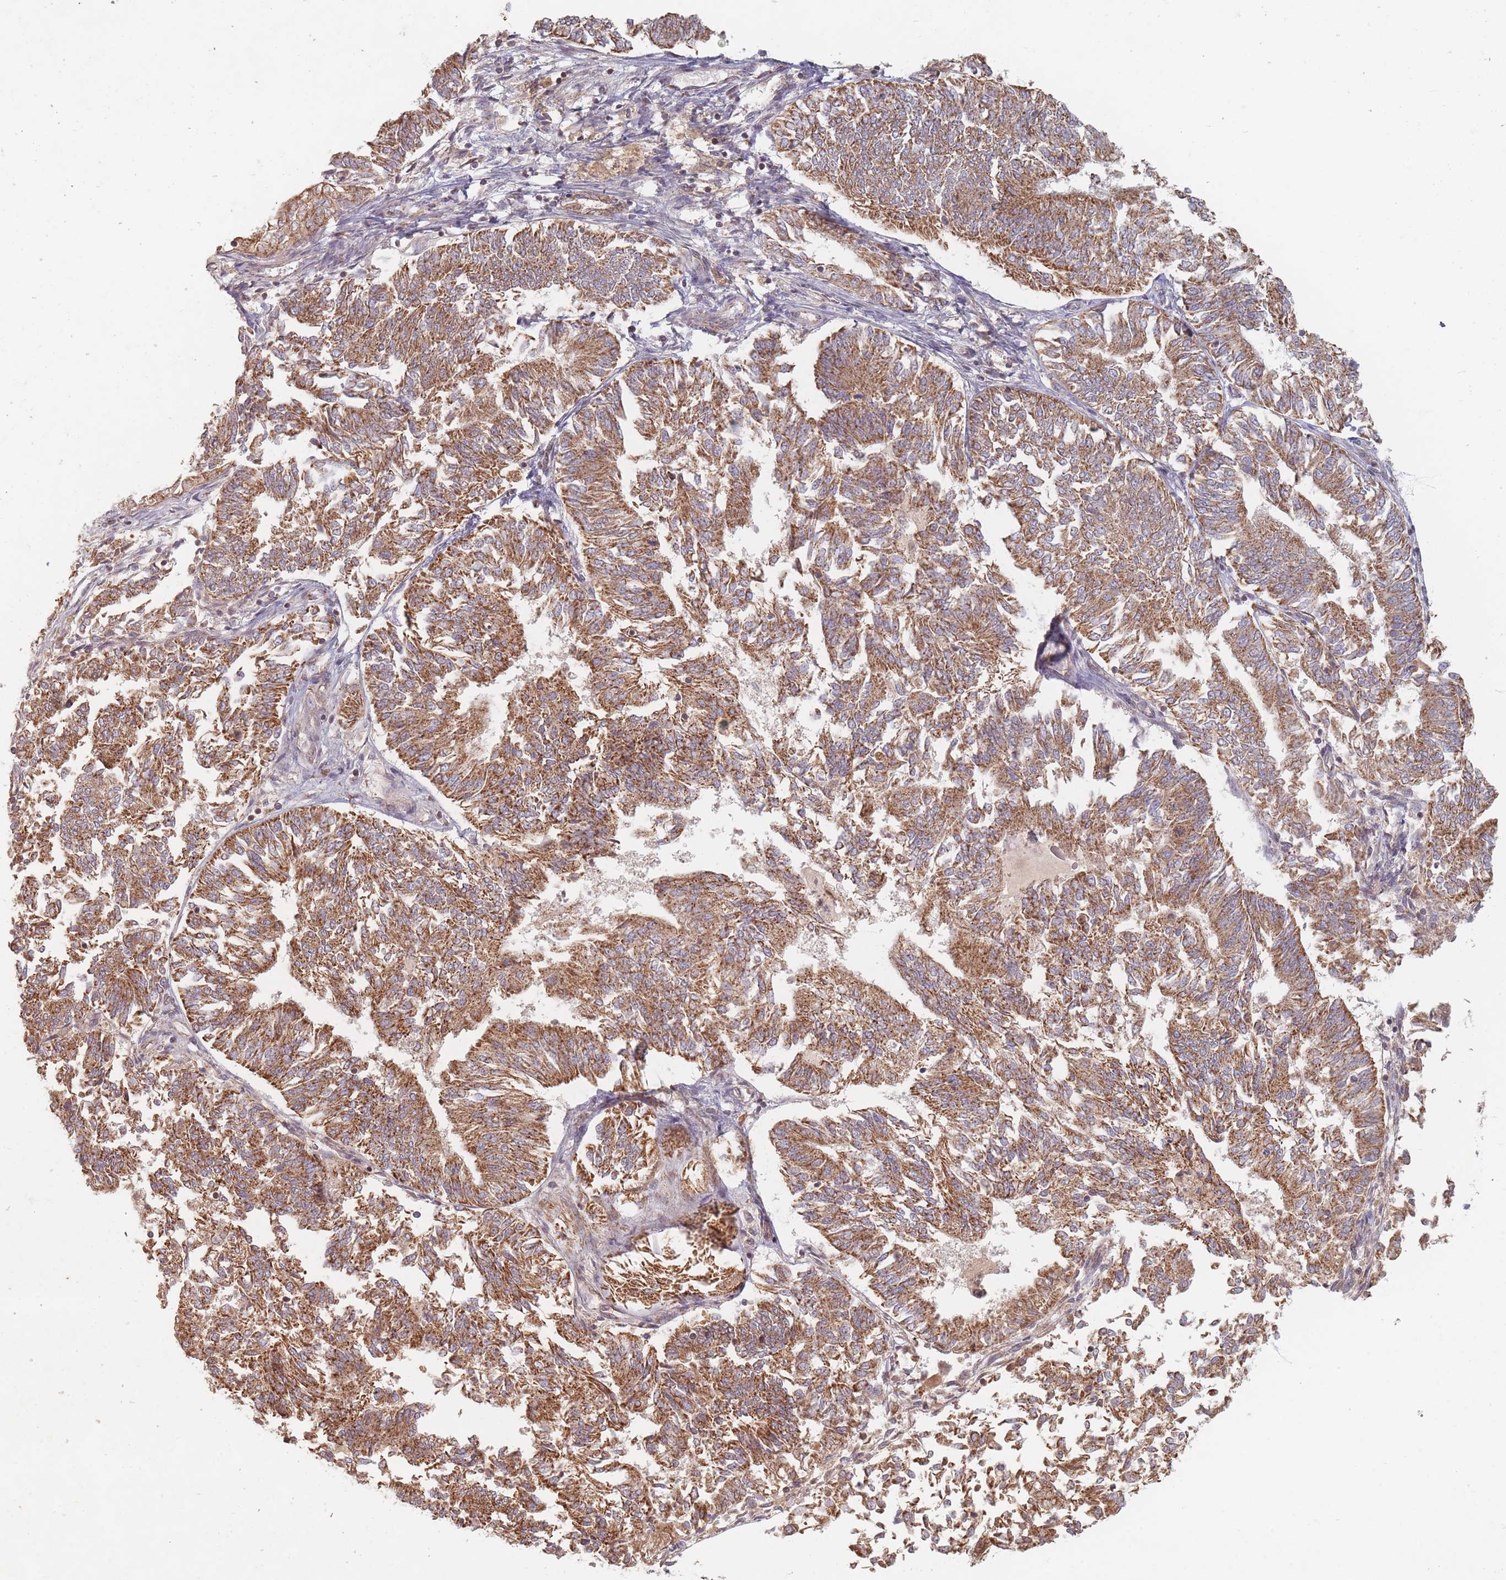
{"staining": {"intensity": "moderate", "quantity": ">75%", "location": "cytoplasmic/membranous"}, "tissue": "endometrial cancer", "cell_type": "Tumor cells", "image_type": "cancer", "snomed": [{"axis": "morphology", "description": "Adenocarcinoma, NOS"}, {"axis": "topography", "description": "Endometrium"}], "caption": "This is an image of immunohistochemistry staining of endometrial adenocarcinoma, which shows moderate staining in the cytoplasmic/membranous of tumor cells.", "gene": "OR2M4", "patient": {"sex": "female", "age": 58}}